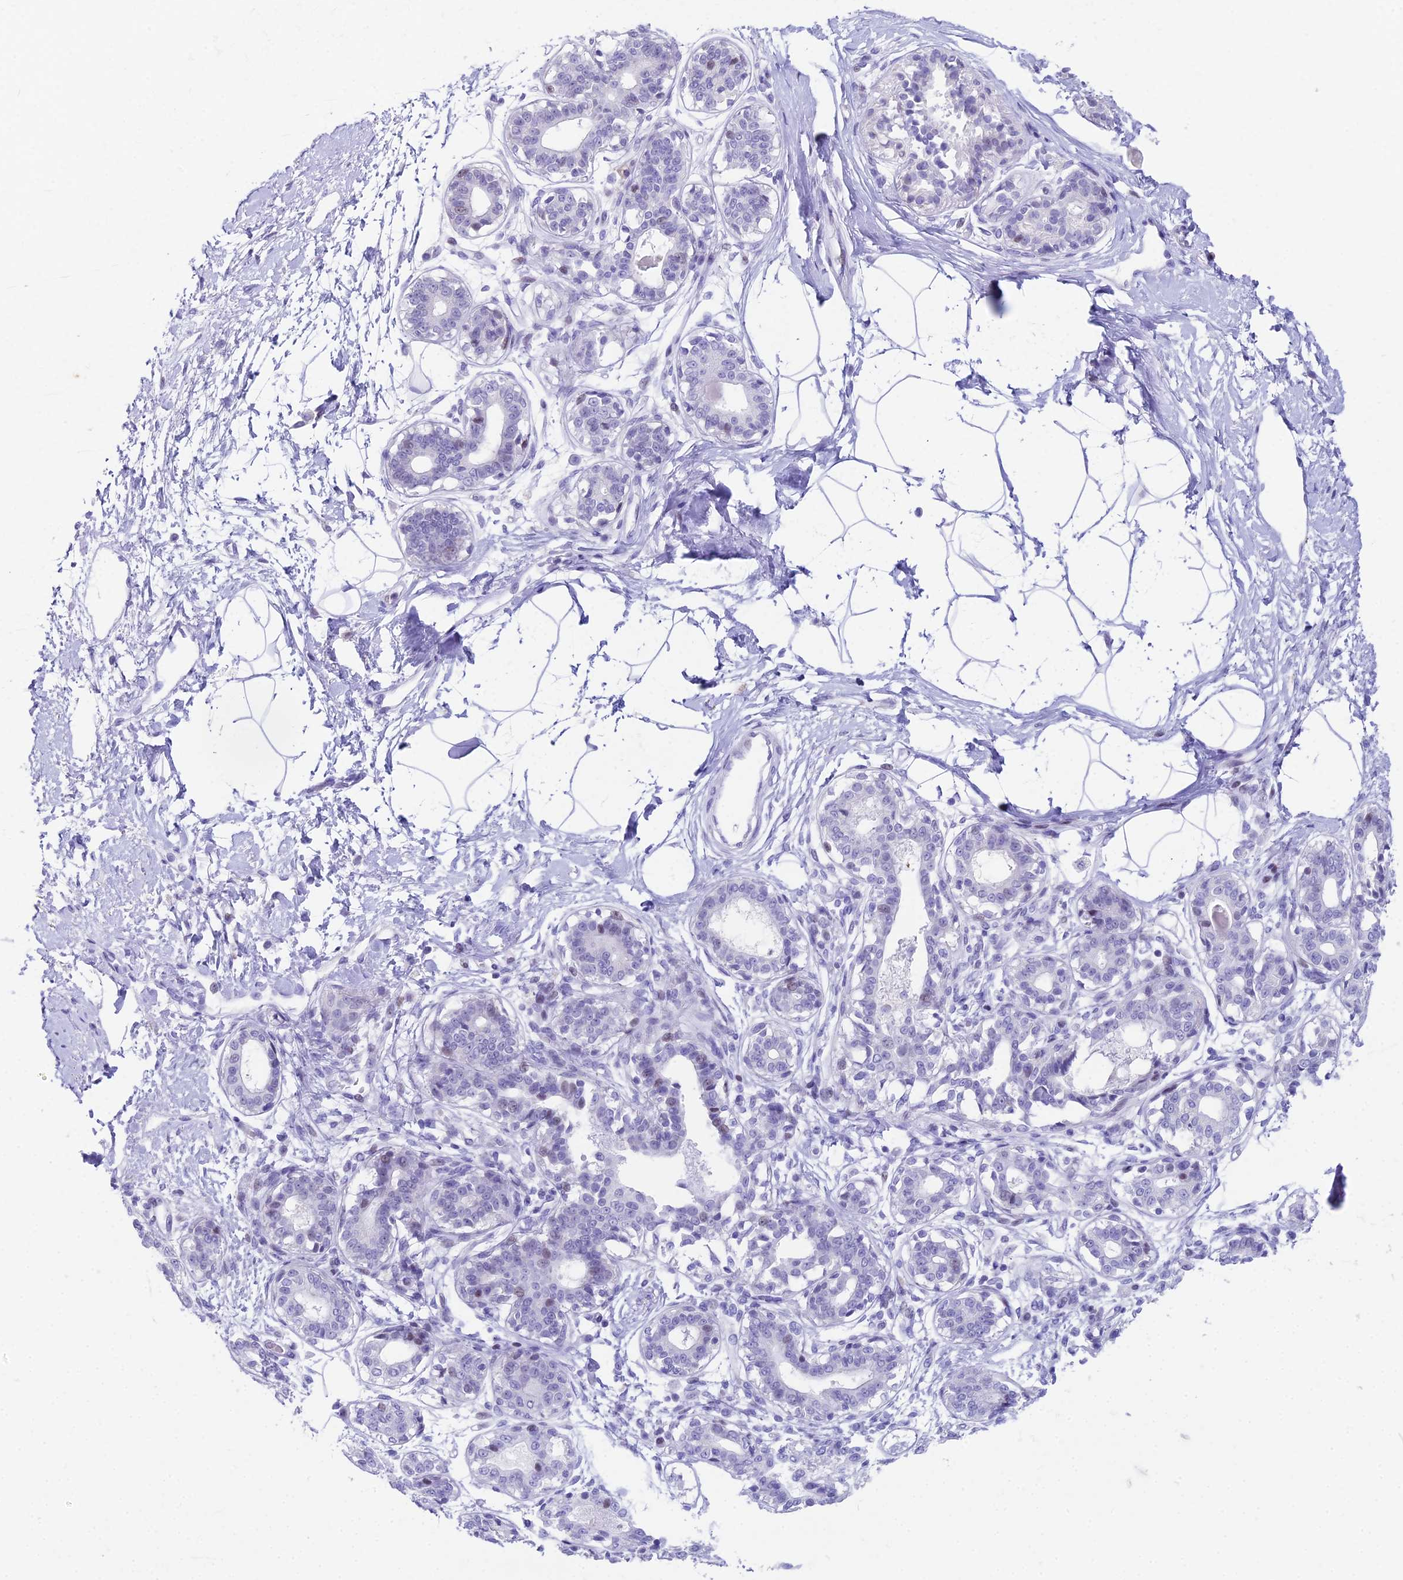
{"staining": {"intensity": "negative", "quantity": "none", "location": "none"}, "tissue": "breast", "cell_type": "Adipocytes", "image_type": "normal", "snomed": [{"axis": "morphology", "description": "Normal tissue, NOS"}, {"axis": "topography", "description": "Breast"}], "caption": "This is an immunohistochemistry photomicrograph of unremarkable breast. There is no positivity in adipocytes.", "gene": "CC2D2A", "patient": {"sex": "female", "age": 45}}